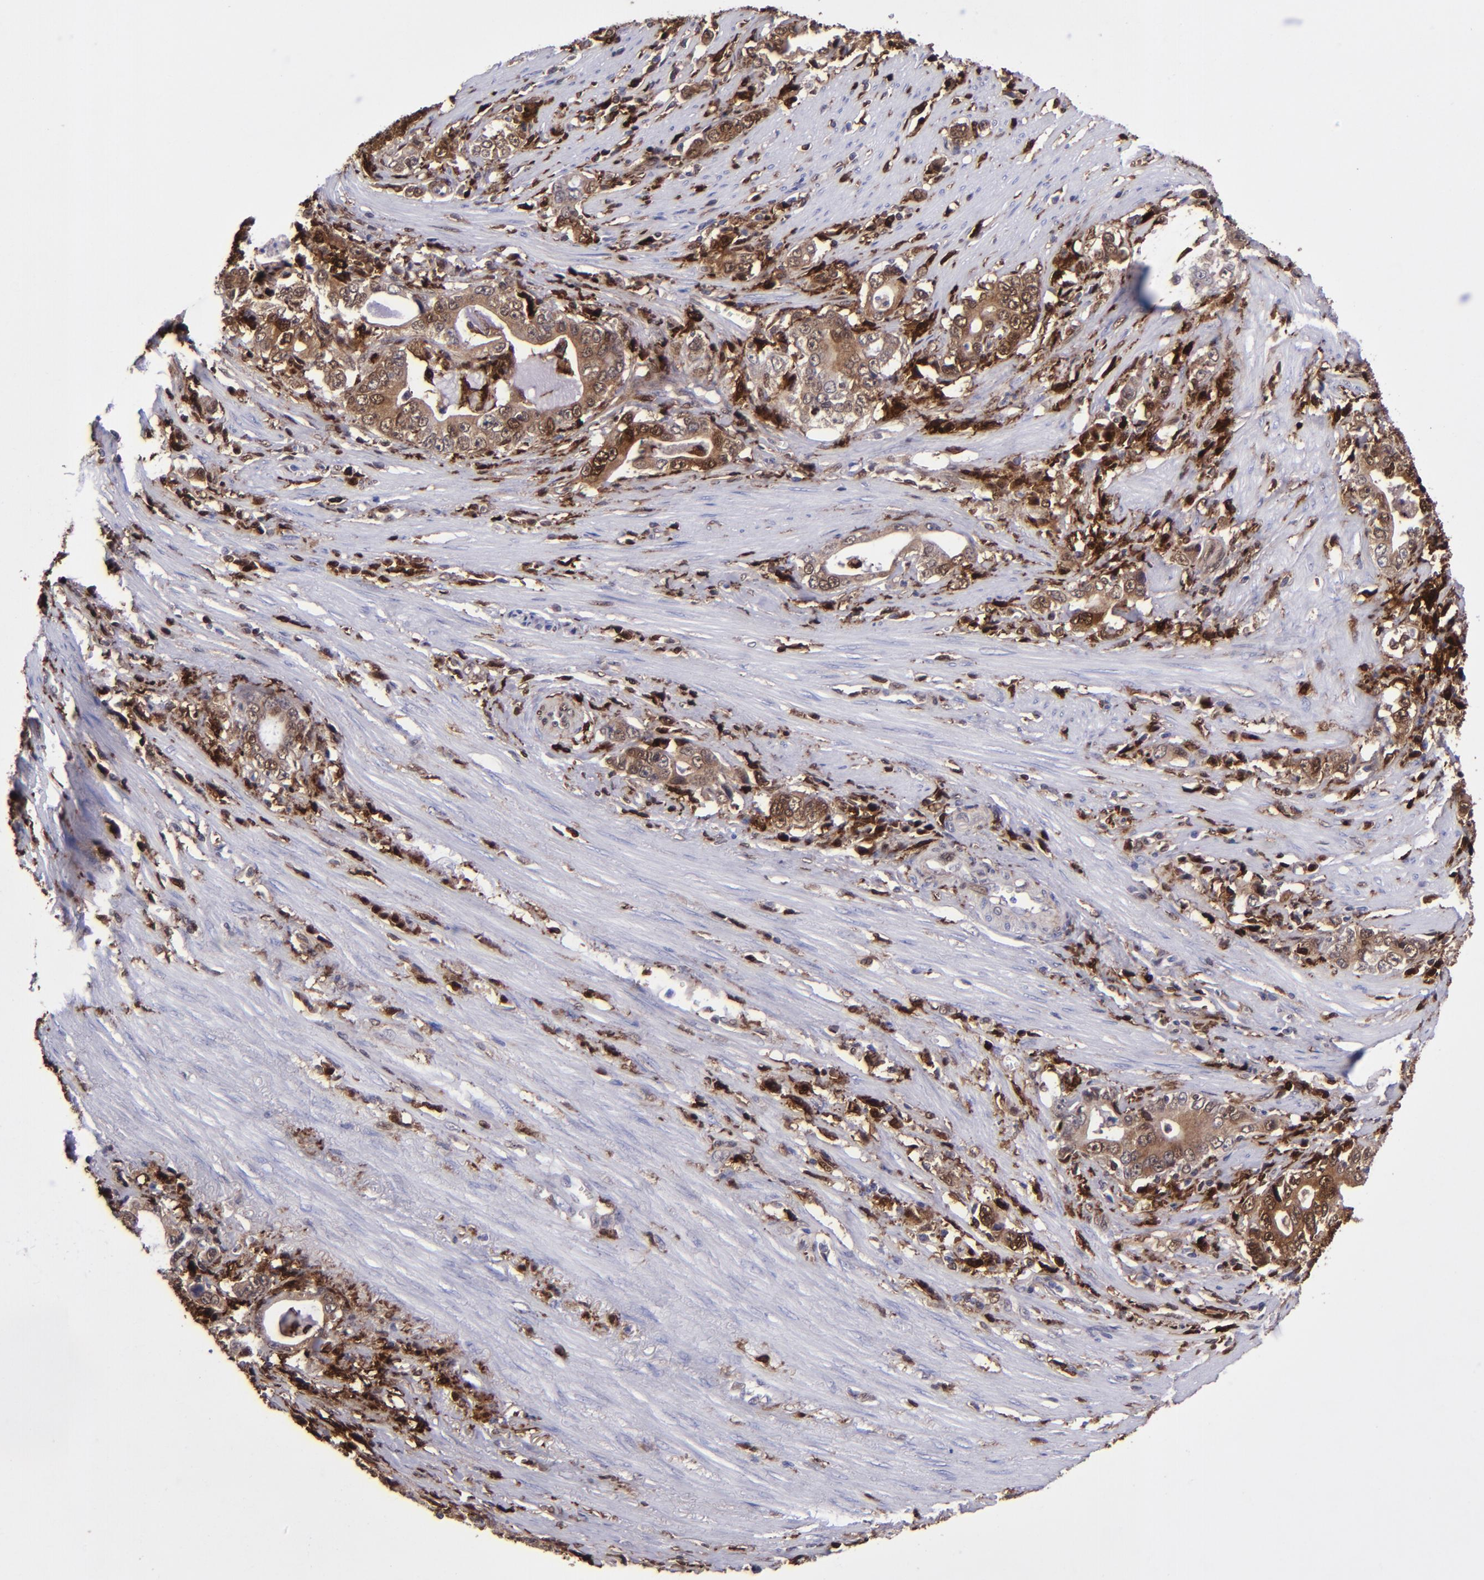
{"staining": {"intensity": "moderate", "quantity": ">75%", "location": "cytoplasmic/membranous"}, "tissue": "stomach cancer", "cell_type": "Tumor cells", "image_type": "cancer", "snomed": [{"axis": "morphology", "description": "Adenocarcinoma, NOS"}, {"axis": "topography", "description": "Stomach, lower"}], "caption": "Moderate cytoplasmic/membranous protein positivity is present in about >75% of tumor cells in stomach cancer (adenocarcinoma). Ihc stains the protein in brown and the nuclei are stained blue.", "gene": "TYMP", "patient": {"sex": "female", "age": 72}}